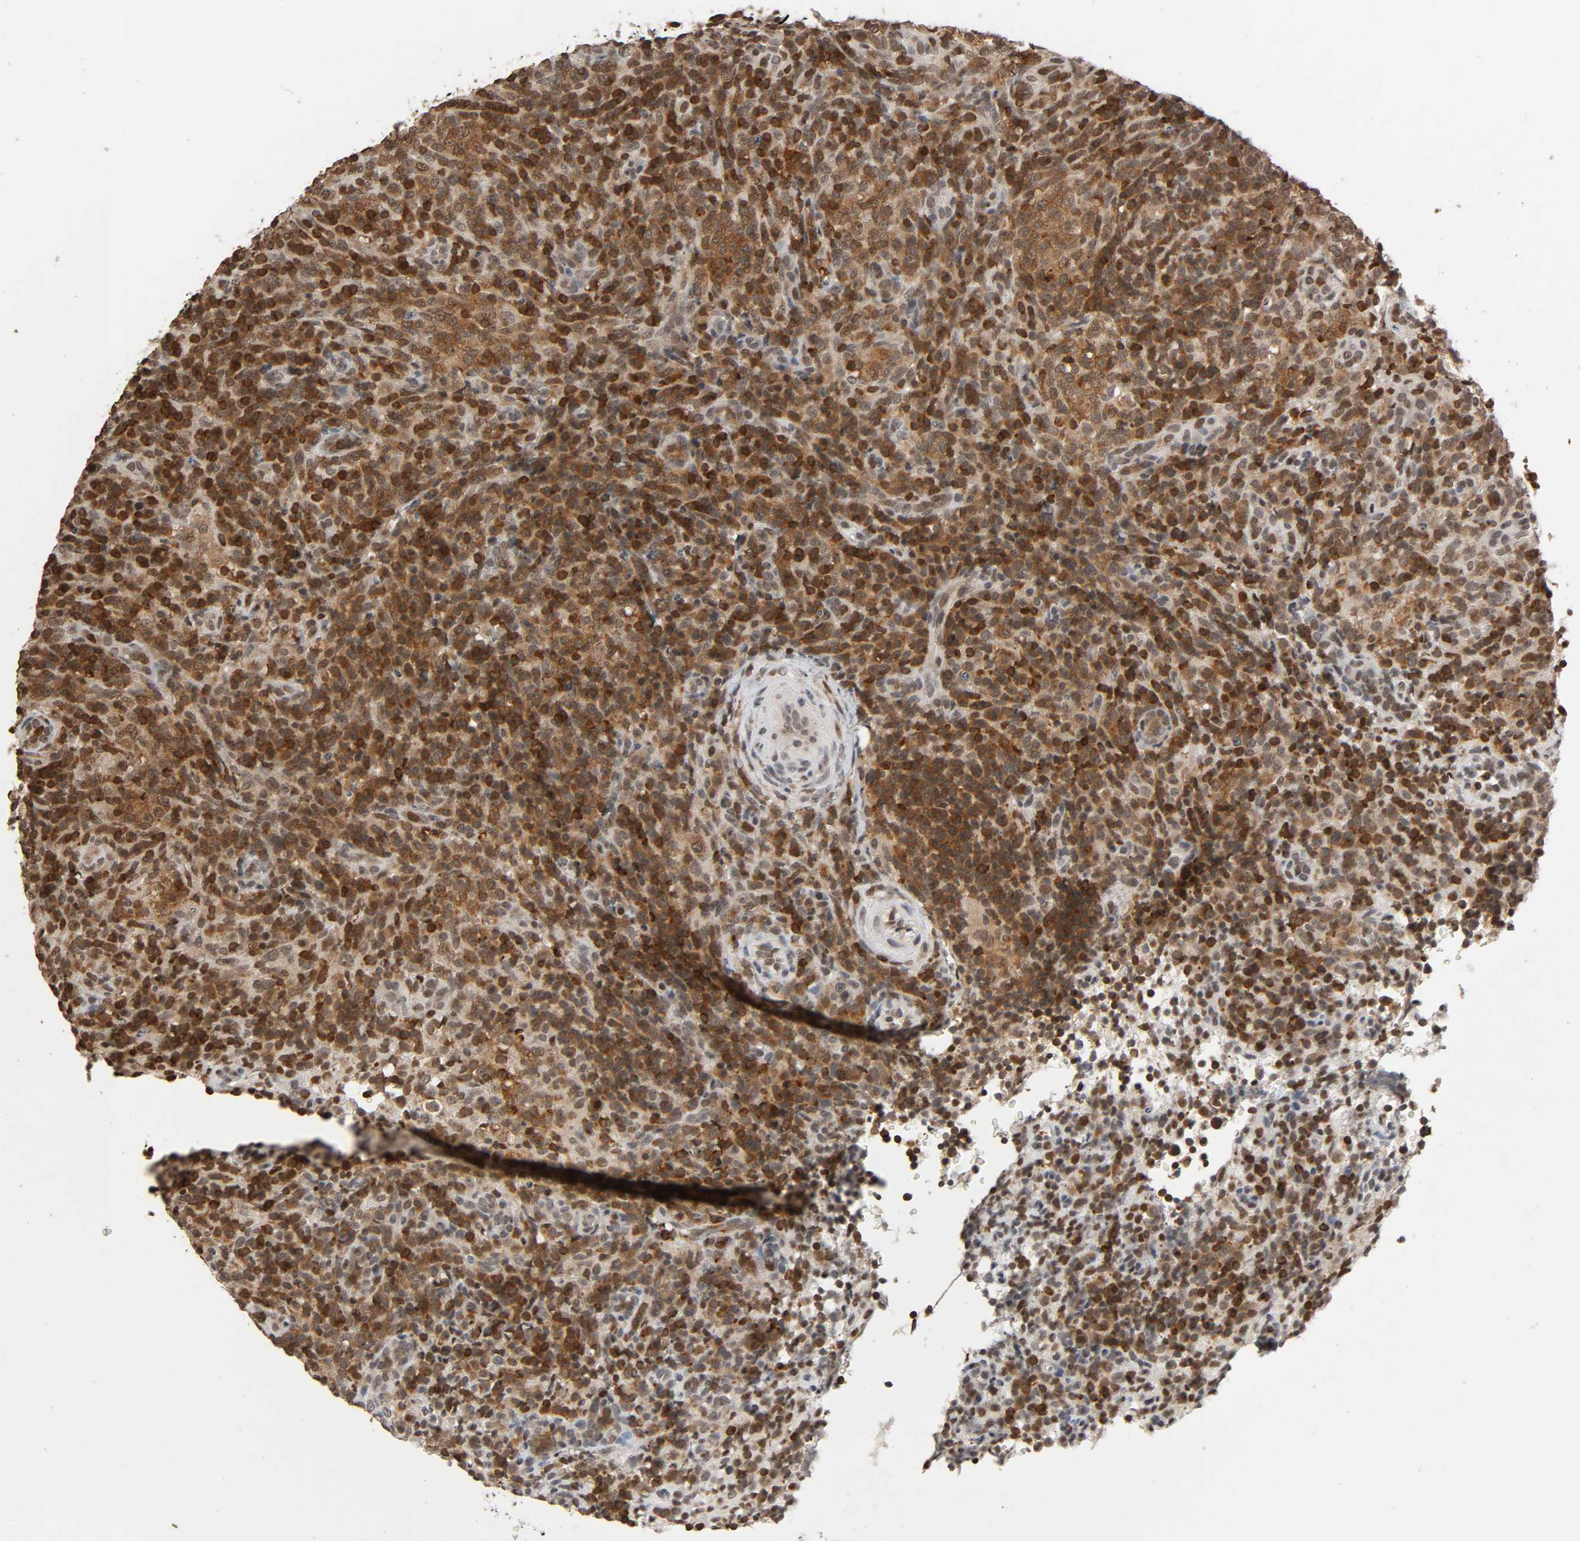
{"staining": {"intensity": "strong", "quantity": ">75%", "location": "cytoplasmic/membranous,nuclear"}, "tissue": "lymphoma", "cell_type": "Tumor cells", "image_type": "cancer", "snomed": [{"axis": "morphology", "description": "Malignant lymphoma, non-Hodgkin's type, High grade"}, {"axis": "topography", "description": "Lymph node"}], "caption": "Brown immunohistochemical staining in human malignant lymphoma, non-Hodgkin's type (high-grade) exhibits strong cytoplasmic/membranous and nuclear staining in approximately >75% of tumor cells. (DAB (3,3'-diaminobenzidine) IHC, brown staining for protein, blue staining for nuclei).", "gene": "STK4", "patient": {"sex": "female", "age": 76}}